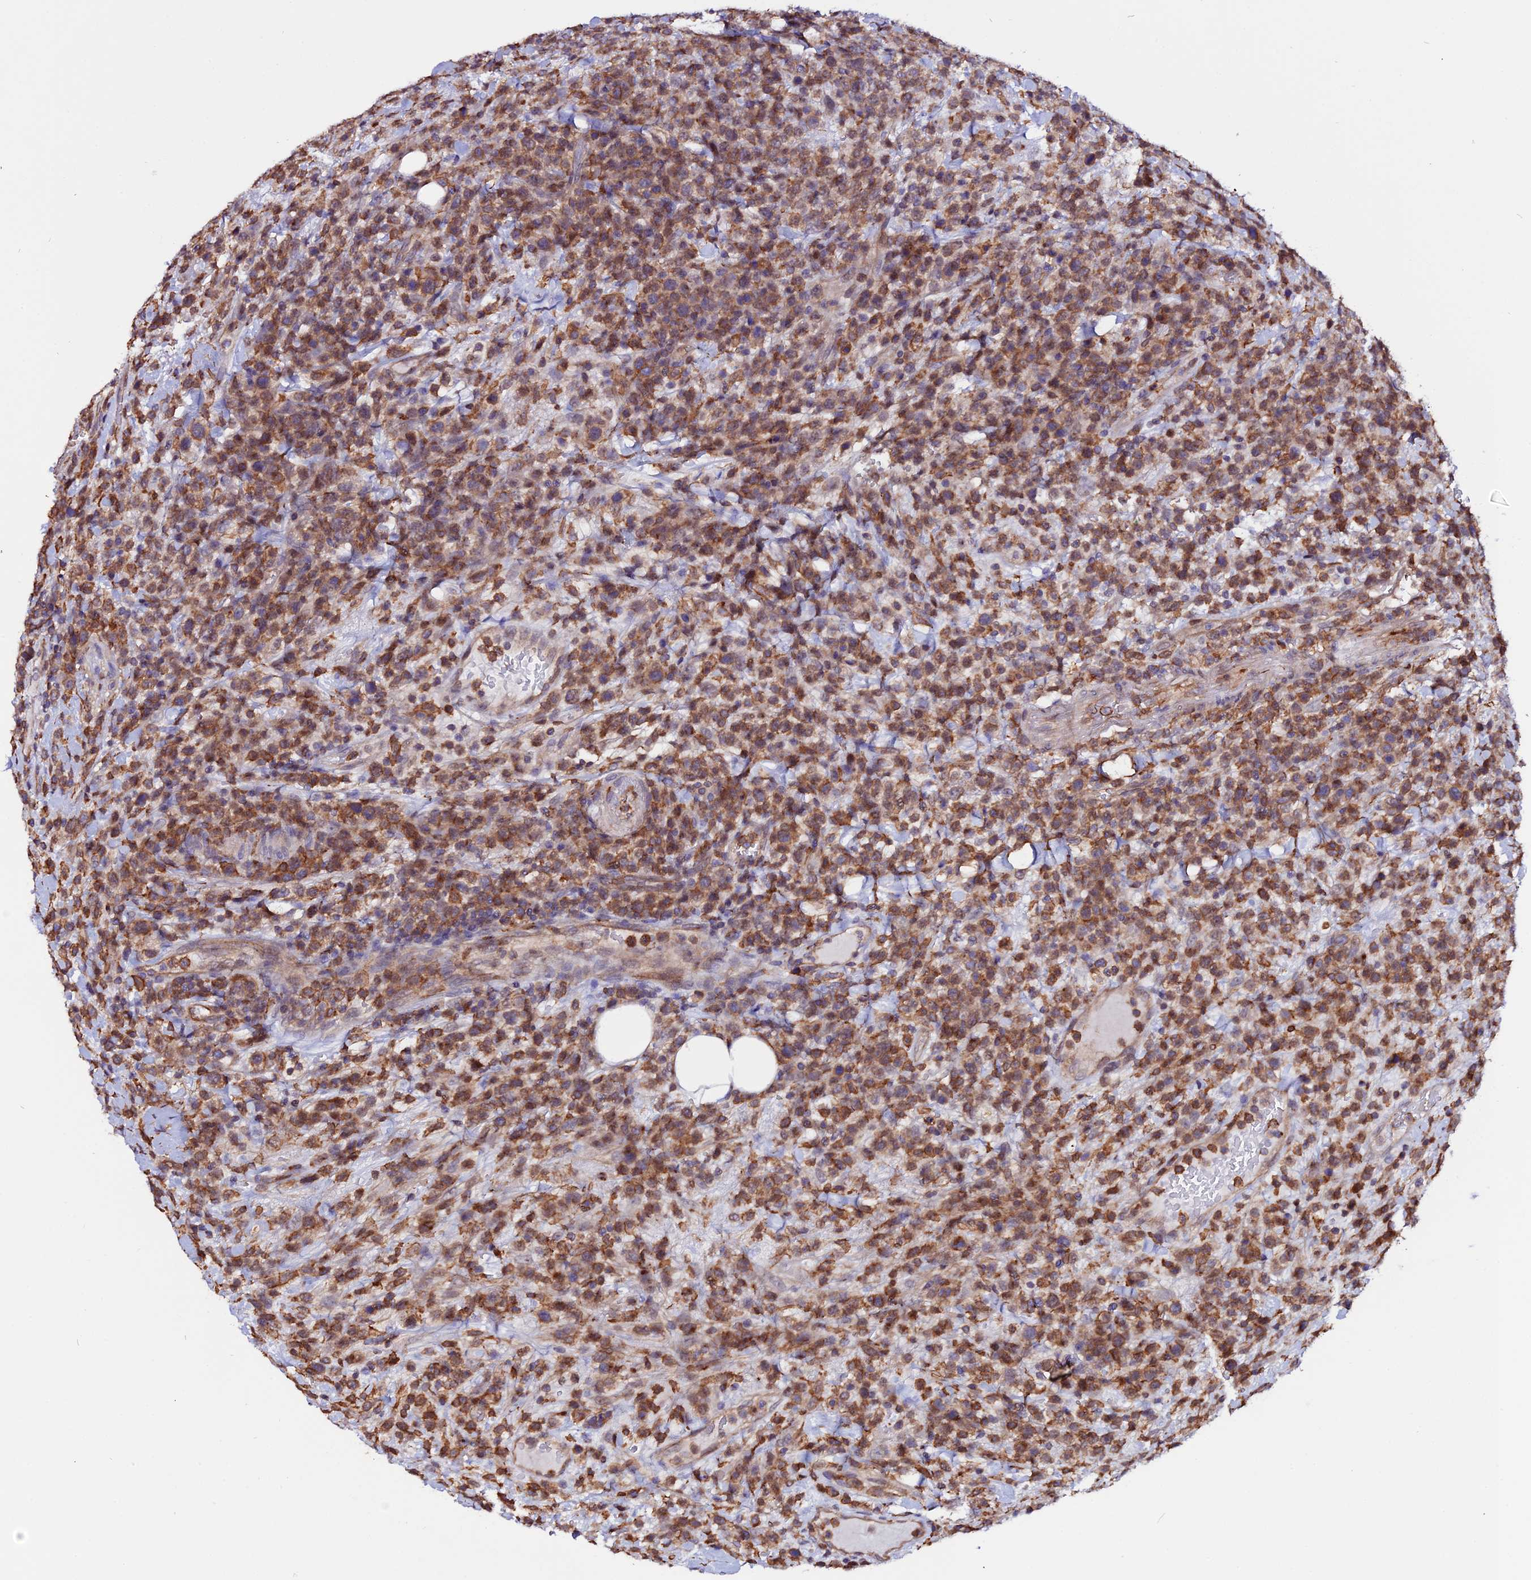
{"staining": {"intensity": "moderate", "quantity": ">75%", "location": "cytoplasmic/membranous"}, "tissue": "lymphoma", "cell_type": "Tumor cells", "image_type": "cancer", "snomed": [{"axis": "morphology", "description": "Malignant lymphoma, non-Hodgkin's type, High grade"}, {"axis": "topography", "description": "Colon"}], "caption": "Immunohistochemistry micrograph of neoplastic tissue: high-grade malignant lymphoma, non-Hodgkin's type stained using immunohistochemistry (IHC) displays medium levels of moderate protein expression localized specifically in the cytoplasmic/membranous of tumor cells, appearing as a cytoplasmic/membranous brown color.", "gene": "USP17L15", "patient": {"sex": "female", "age": 53}}